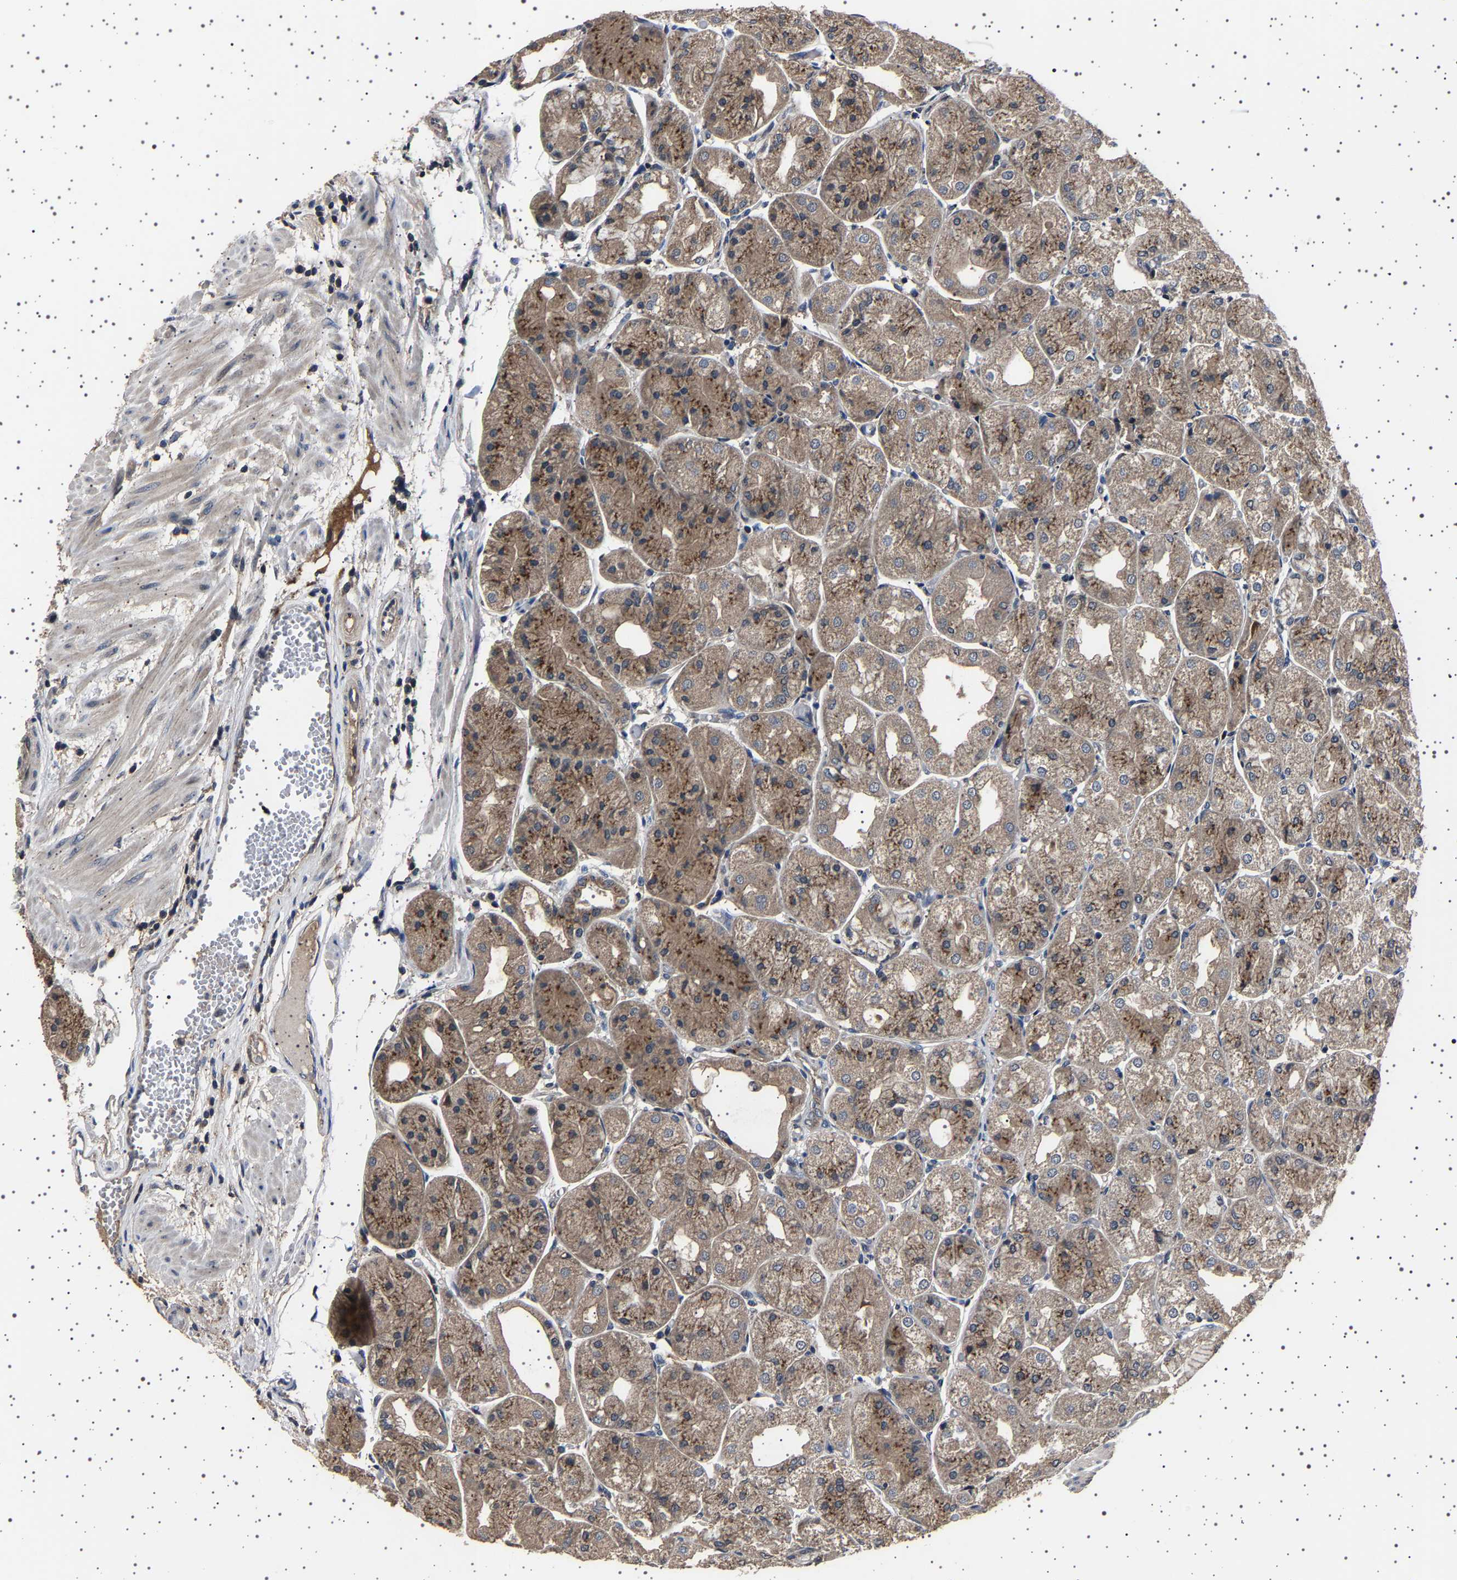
{"staining": {"intensity": "moderate", "quantity": ">75%", "location": "cytoplasmic/membranous"}, "tissue": "stomach", "cell_type": "Glandular cells", "image_type": "normal", "snomed": [{"axis": "morphology", "description": "Normal tissue, NOS"}, {"axis": "topography", "description": "Stomach, upper"}], "caption": "Unremarkable stomach was stained to show a protein in brown. There is medium levels of moderate cytoplasmic/membranous staining in about >75% of glandular cells. Nuclei are stained in blue.", "gene": "NCKAP1", "patient": {"sex": "male", "age": 72}}